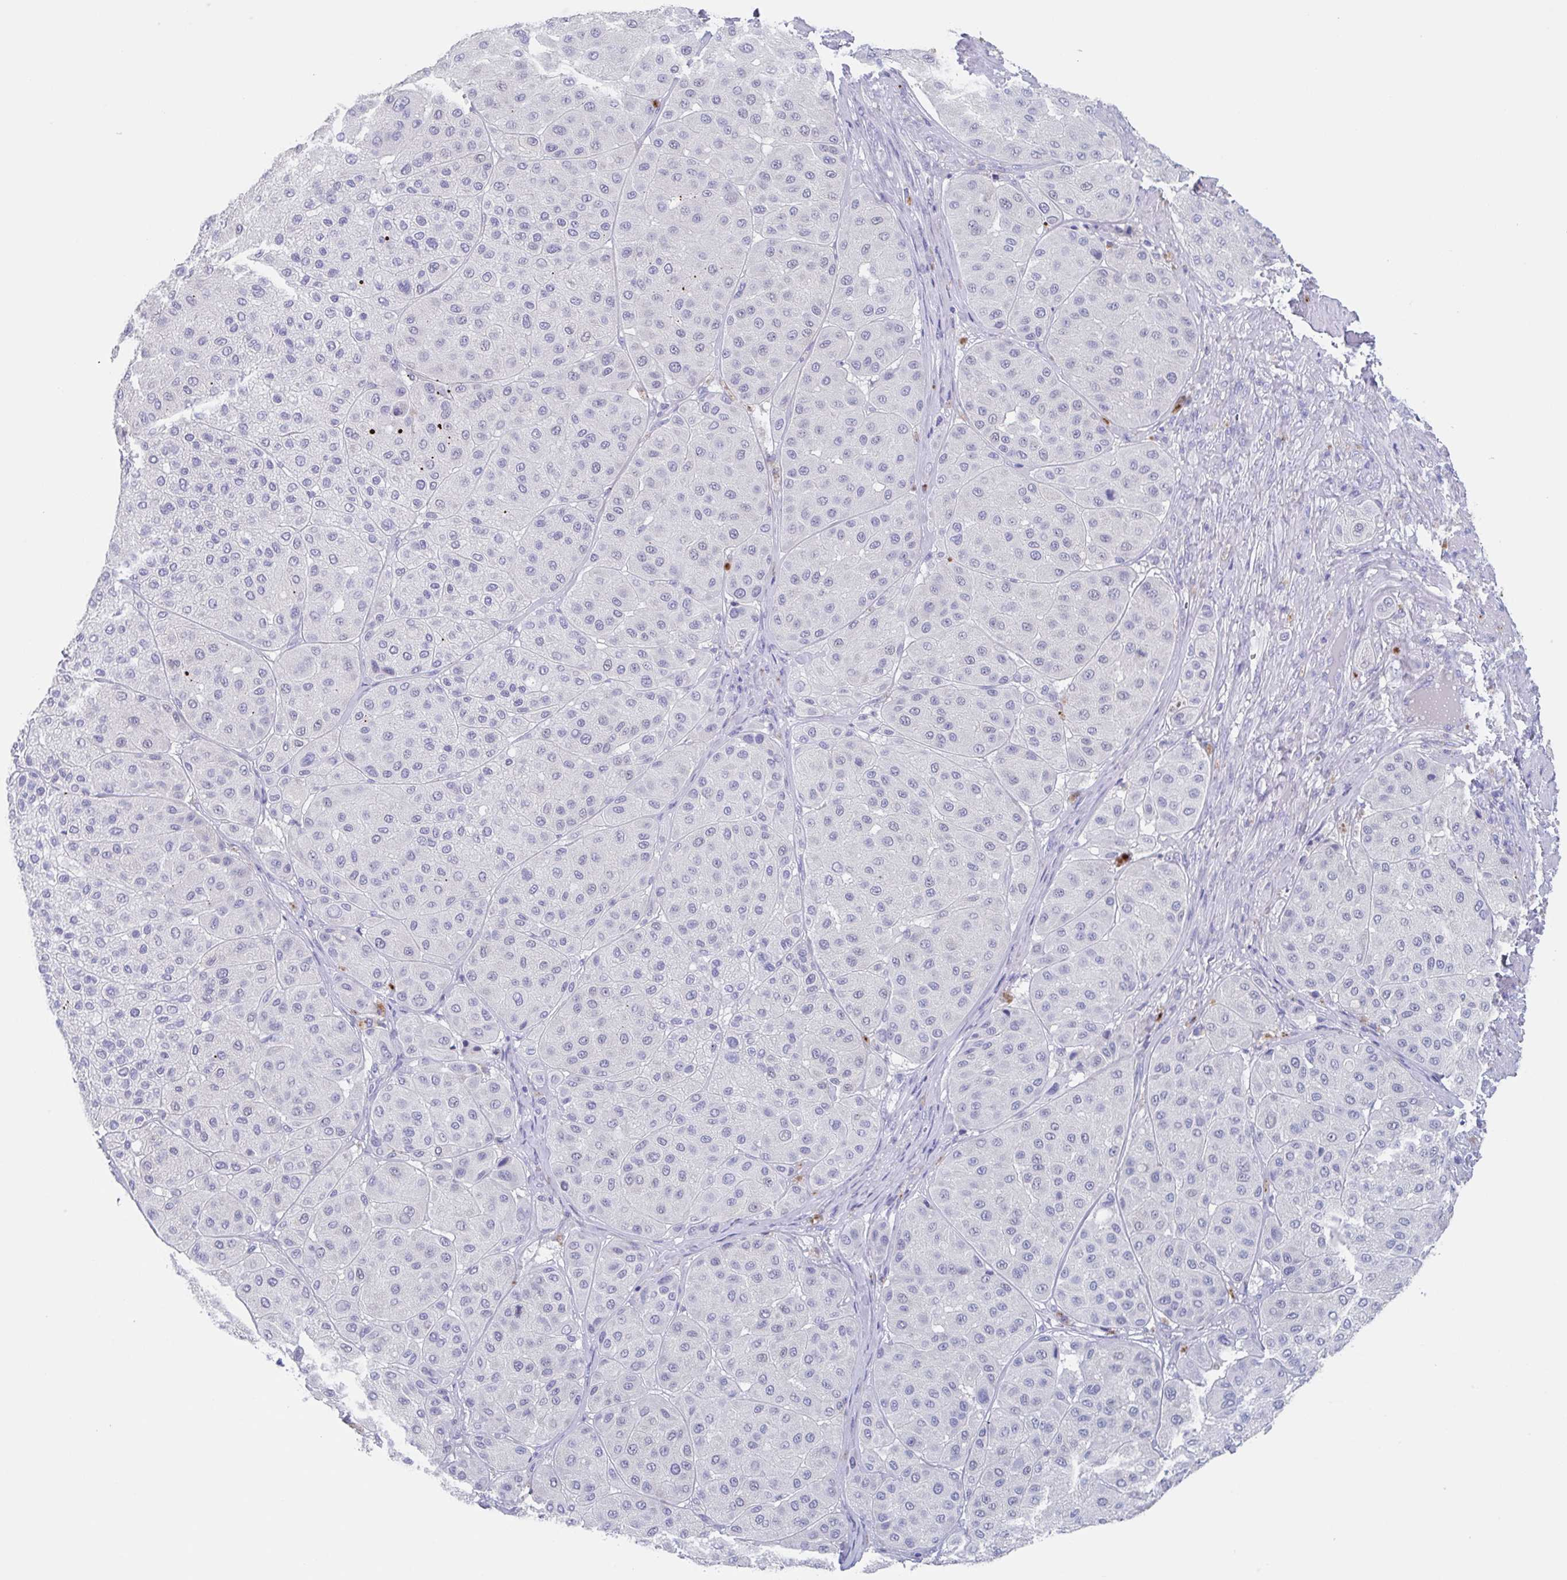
{"staining": {"intensity": "negative", "quantity": "none", "location": "none"}, "tissue": "melanoma", "cell_type": "Tumor cells", "image_type": "cancer", "snomed": [{"axis": "morphology", "description": "Malignant melanoma, Metastatic site"}, {"axis": "topography", "description": "Smooth muscle"}], "caption": "Image shows no significant protein positivity in tumor cells of melanoma. (Brightfield microscopy of DAB immunohistochemistry at high magnification).", "gene": "NOXRED1", "patient": {"sex": "male", "age": 41}}